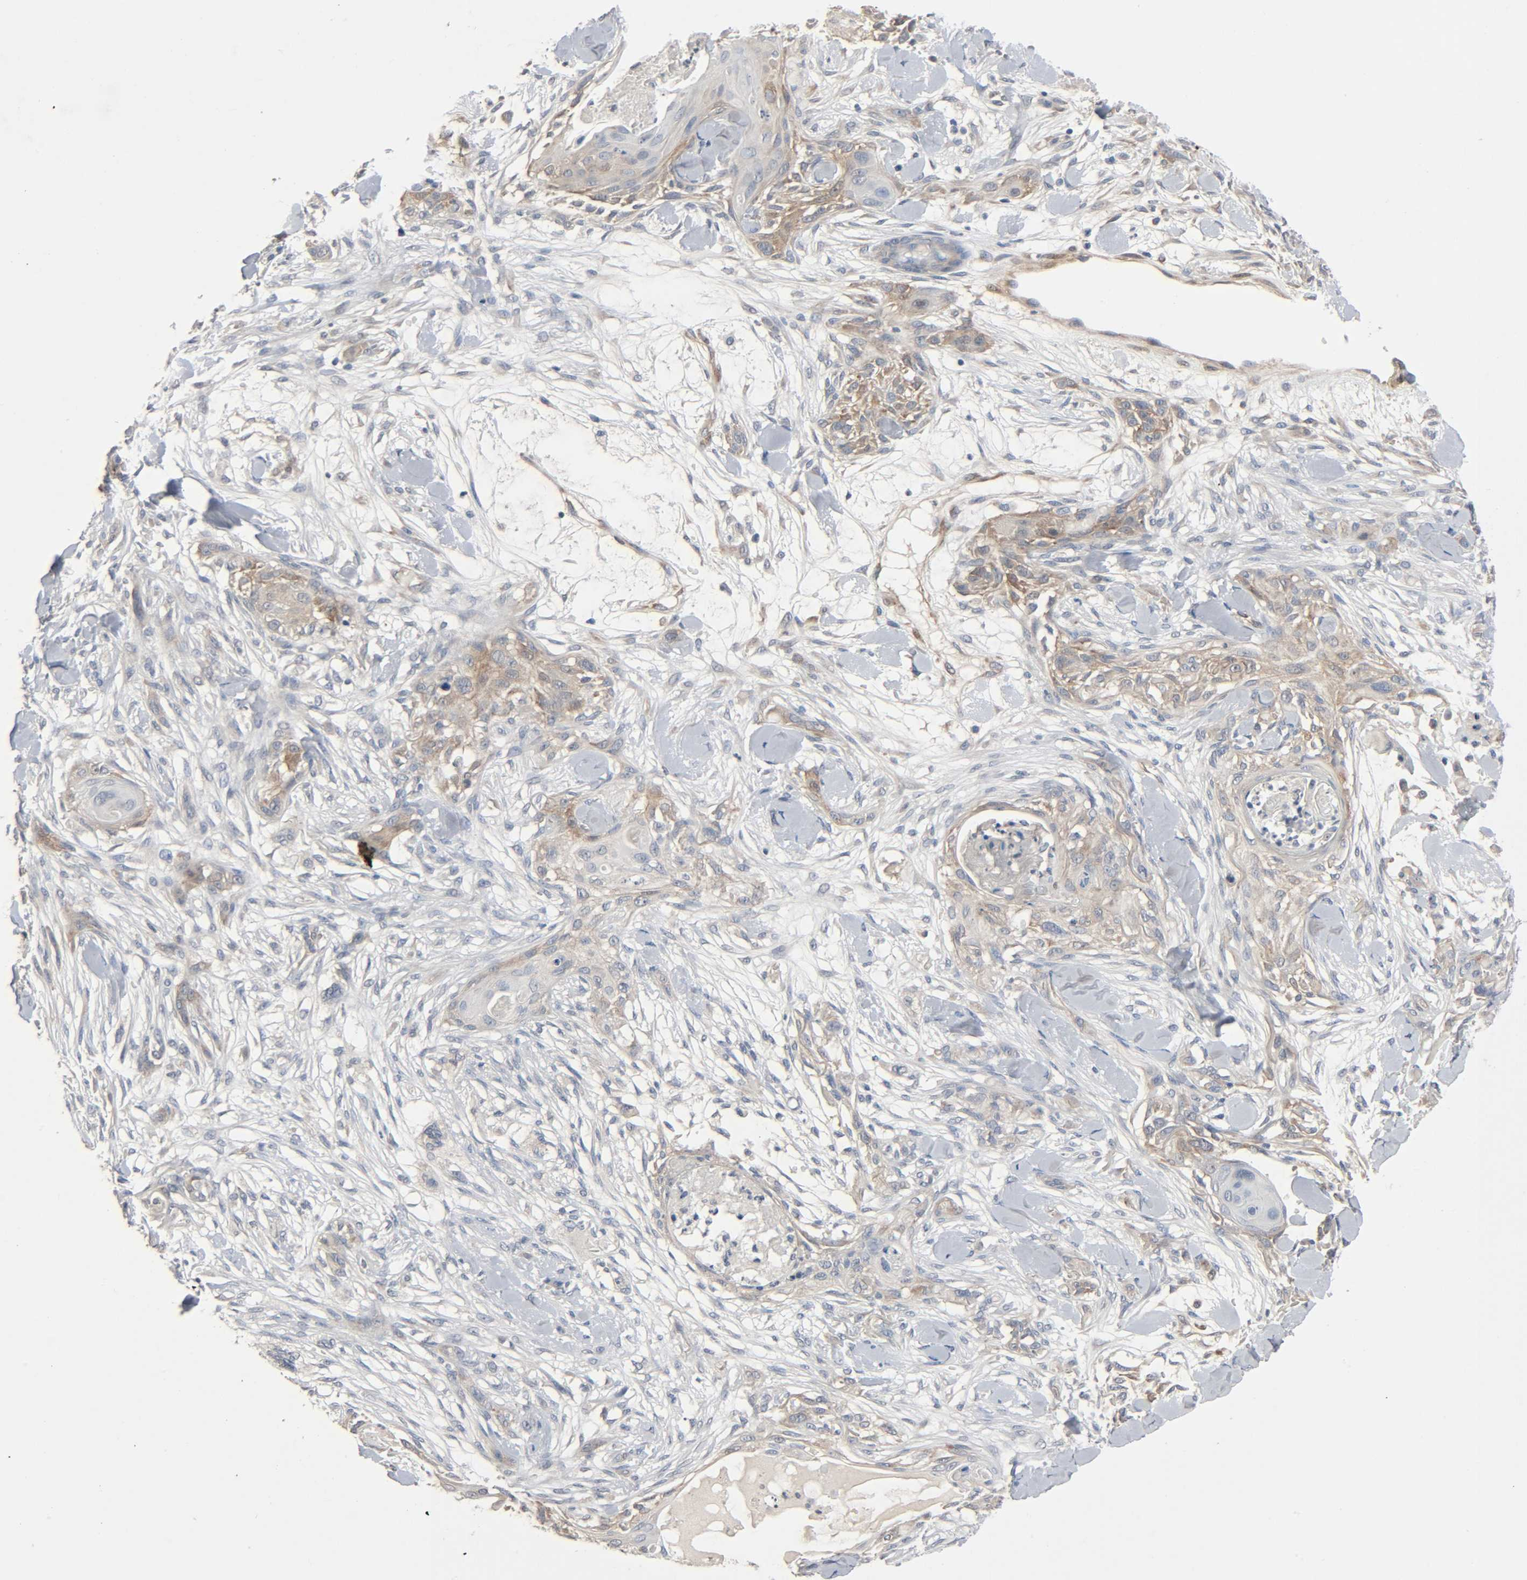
{"staining": {"intensity": "weak", "quantity": "25%-75%", "location": "cytoplasmic/membranous"}, "tissue": "skin cancer", "cell_type": "Tumor cells", "image_type": "cancer", "snomed": [{"axis": "morphology", "description": "Squamous cell carcinoma, NOS"}, {"axis": "topography", "description": "Skin"}], "caption": "Protein expression analysis of skin cancer demonstrates weak cytoplasmic/membranous positivity in approximately 25%-75% of tumor cells.", "gene": "PTK2", "patient": {"sex": "female", "age": 59}}